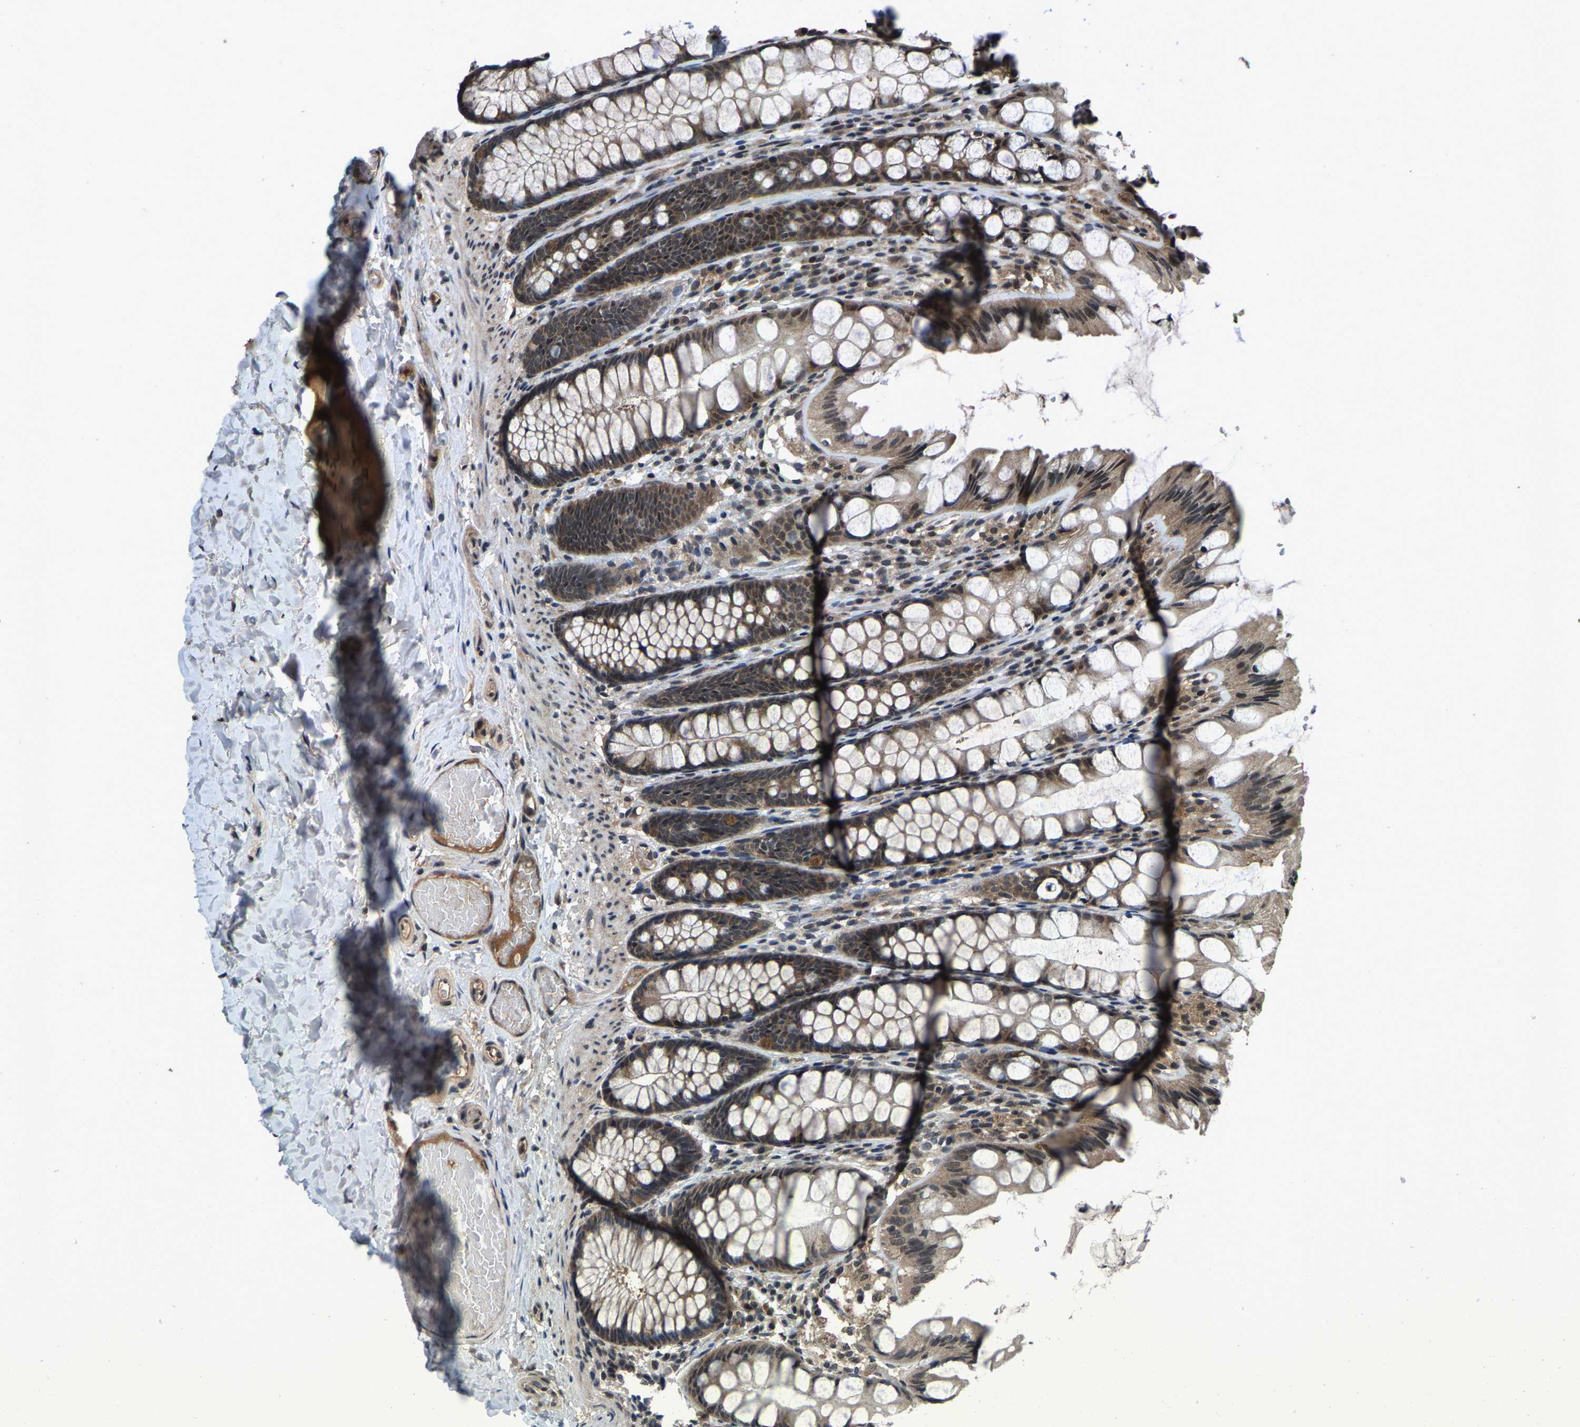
{"staining": {"intensity": "moderate", "quantity": ">75%", "location": "cytoplasmic/membranous"}, "tissue": "colon", "cell_type": "Endothelial cells", "image_type": "normal", "snomed": [{"axis": "morphology", "description": "Normal tissue, NOS"}, {"axis": "topography", "description": "Colon"}], "caption": "Colon was stained to show a protein in brown. There is medium levels of moderate cytoplasmic/membranous staining in approximately >75% of endothelial cells. The protein of interest is stained brown, and the nuclei are stained in blue (DAB IHC with brightfield microscopy, high magnification).", "gene": "HUWE1", "patient": {"sex": "male", "age": 47}}